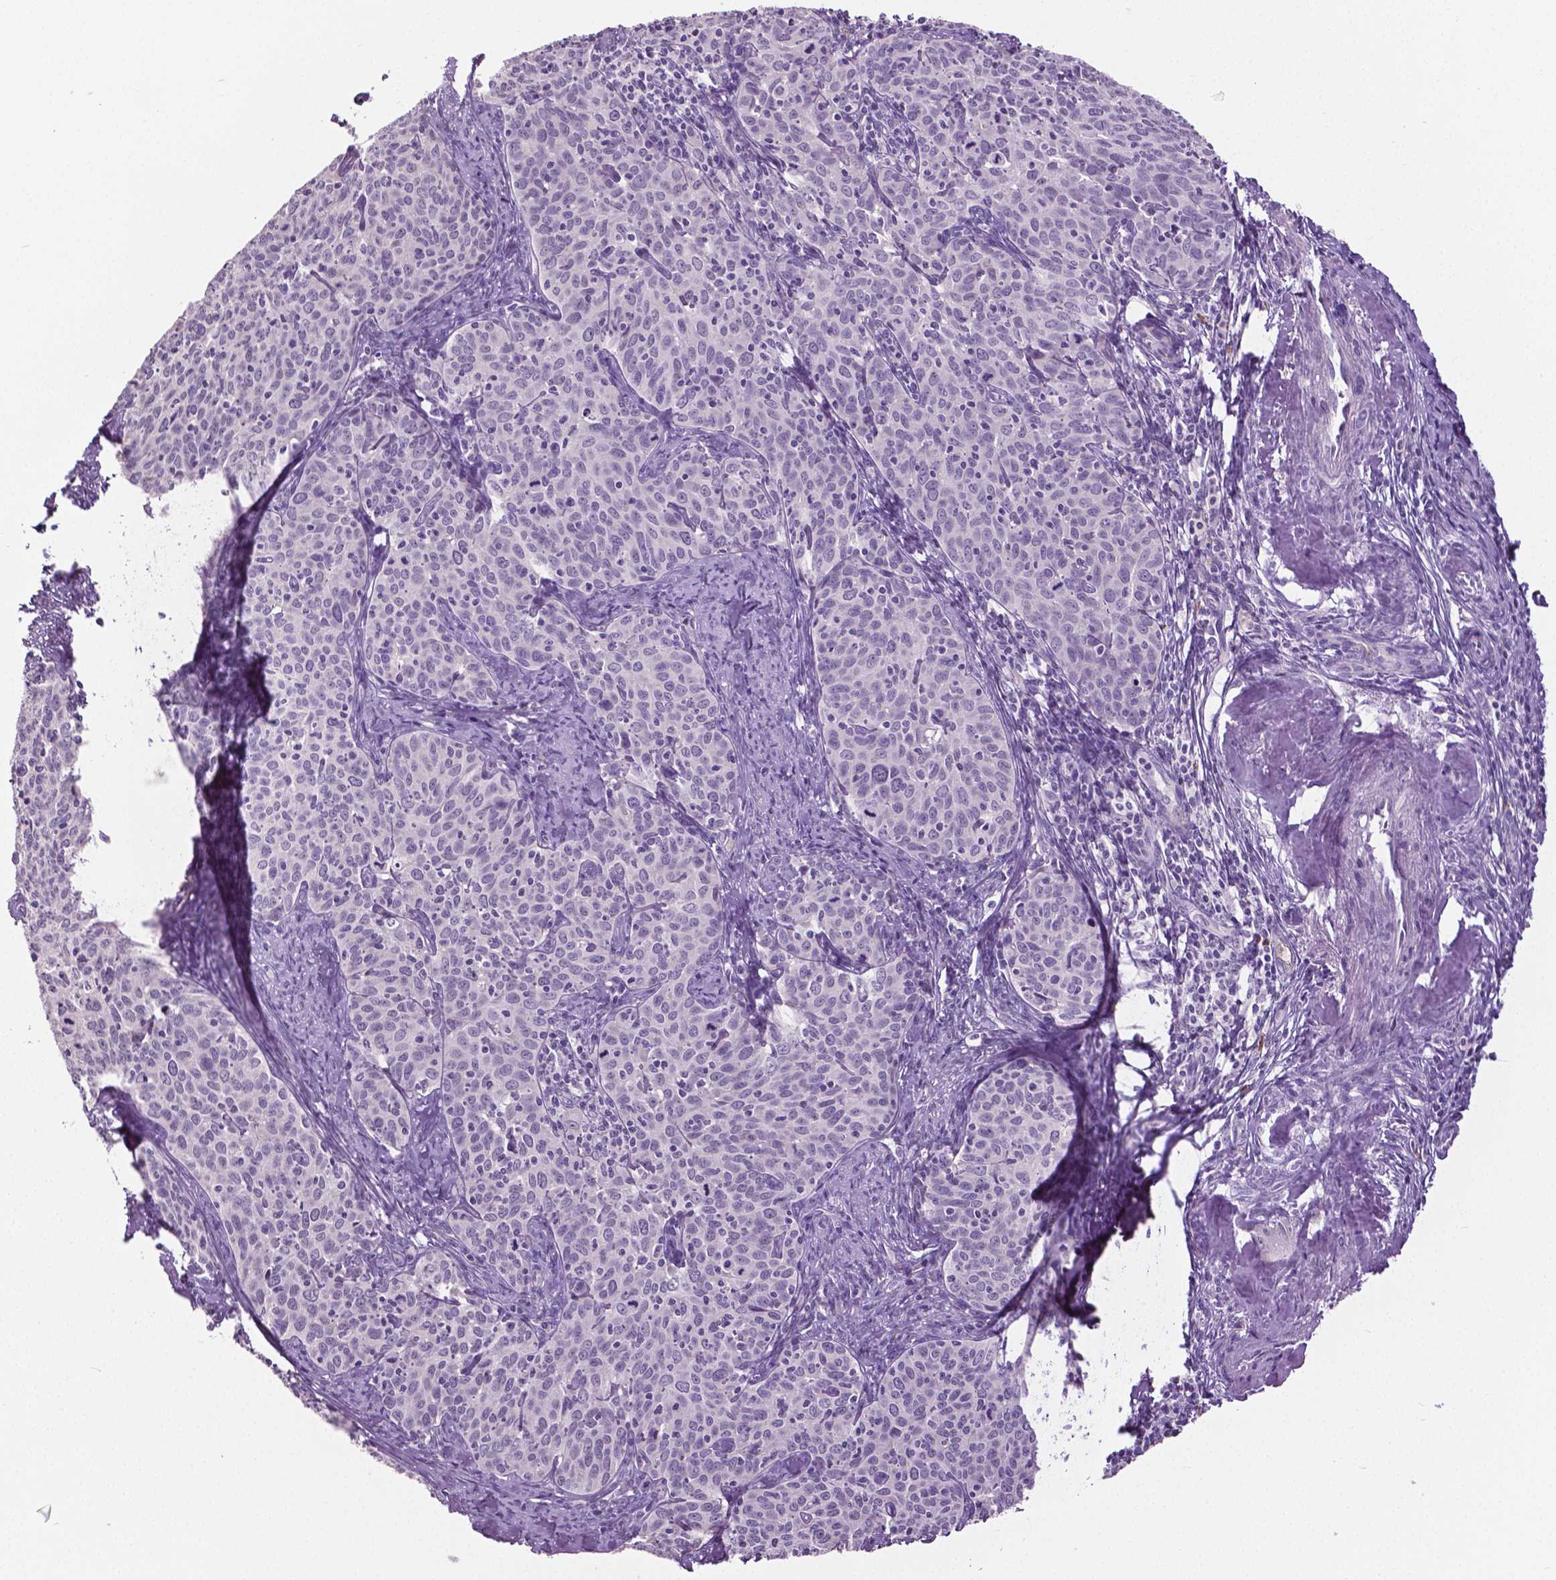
{"staining": {"intensity": "negative", "quantity": "none", "location": "none"}, "tissue": "cervical cancer", "cell_type": "Tumor cells", "image_type": "cancer", "snomed": [{"axis": "morphology", "description": "Squamous cell carcinoma, NOS"}, {"axis": "topography", "description": "Cervix"}], "caption": "This is an IHC photomicrograph of cervical cancer (squamous cell carcinoma). There is no expression in tumor cells.", "gene": "PTPN5", "patient": {"sex": "female", "age": 62}}